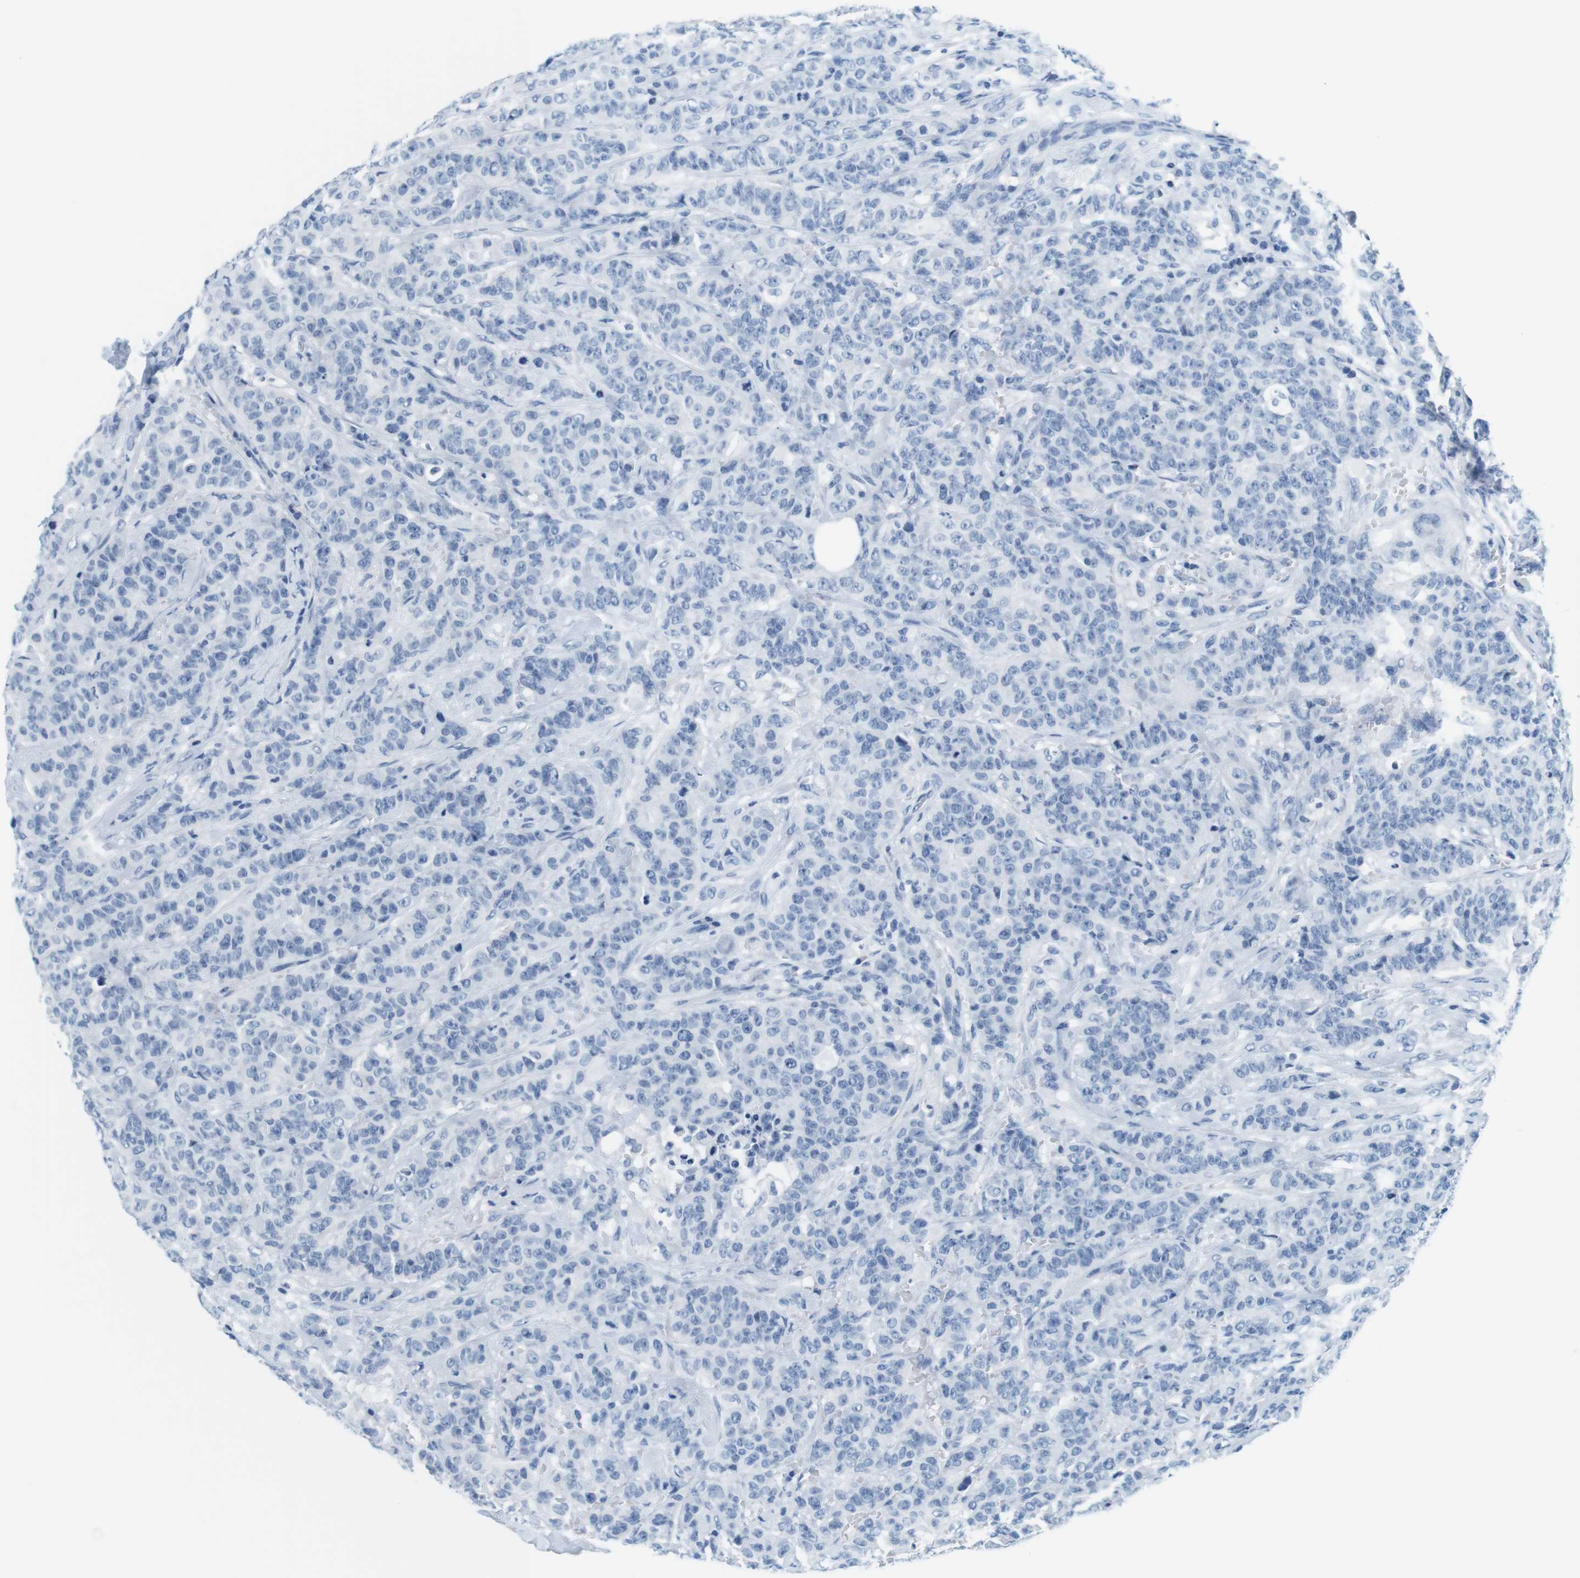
{"staining": {"intensity": "negative", "quantity": "none", "location": "none"}, "tissue": "breast cancer", "cell_type": "Tumor cells", "image_type": "cancer", "snomed": [{"axis": "morphology", "description": "Normal tissue, NOS"}, {"axis": "morphology", "description": "Duct carcinoma"}, {"axis": "topography", "description": "Breast"}], "caption": "Immunohistochemistry (IHC) of human invasive ductal carcinoma (breast) displays no staining in tumor cells. The staining is performed using DAB brown chromogen with nuclei counter-stained in using hematoxylin.", "gene": "CYP2C9", "patient": {"sex": "female", "age": 40}}